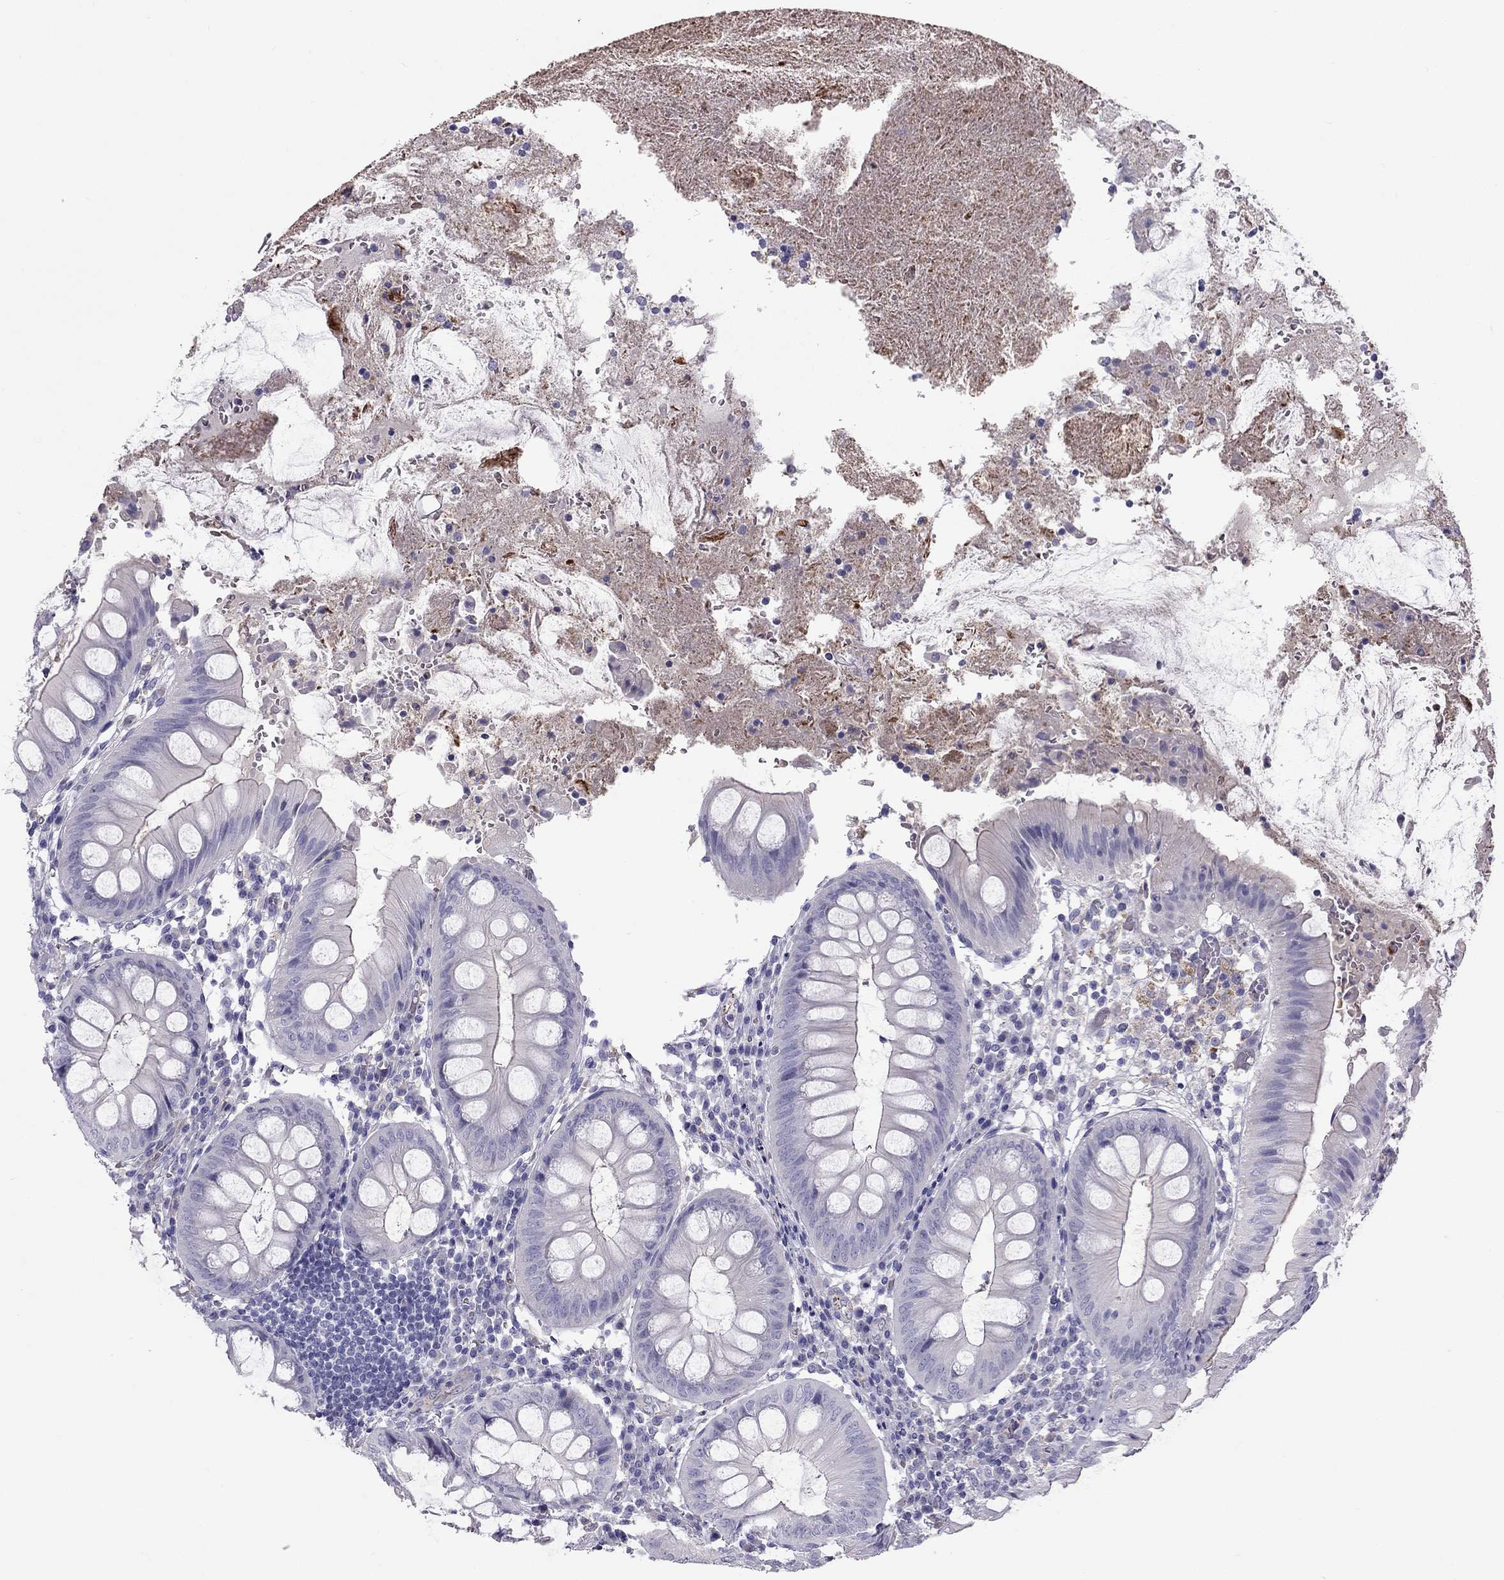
{"staining": {"intensity": "negative", "quantity": "none", "location": "none"}, "tissue": "appendix", "cell_type": "Glandular cells", "image_type": "normal", "snomed": [{"axis": "morphology", "description": "Normal tissue, NOS"}, {"axis": "morphology", "description": "Inflammation, NOS"}, {"axis": "topography", "description": "Appendix"}], "caption": "Immunohistochemistry (IHC) of normal human appendix reveals no positivity in glandular cells.", "gene": "STOML3", "patient": {"sex": "male", "age": 16}}